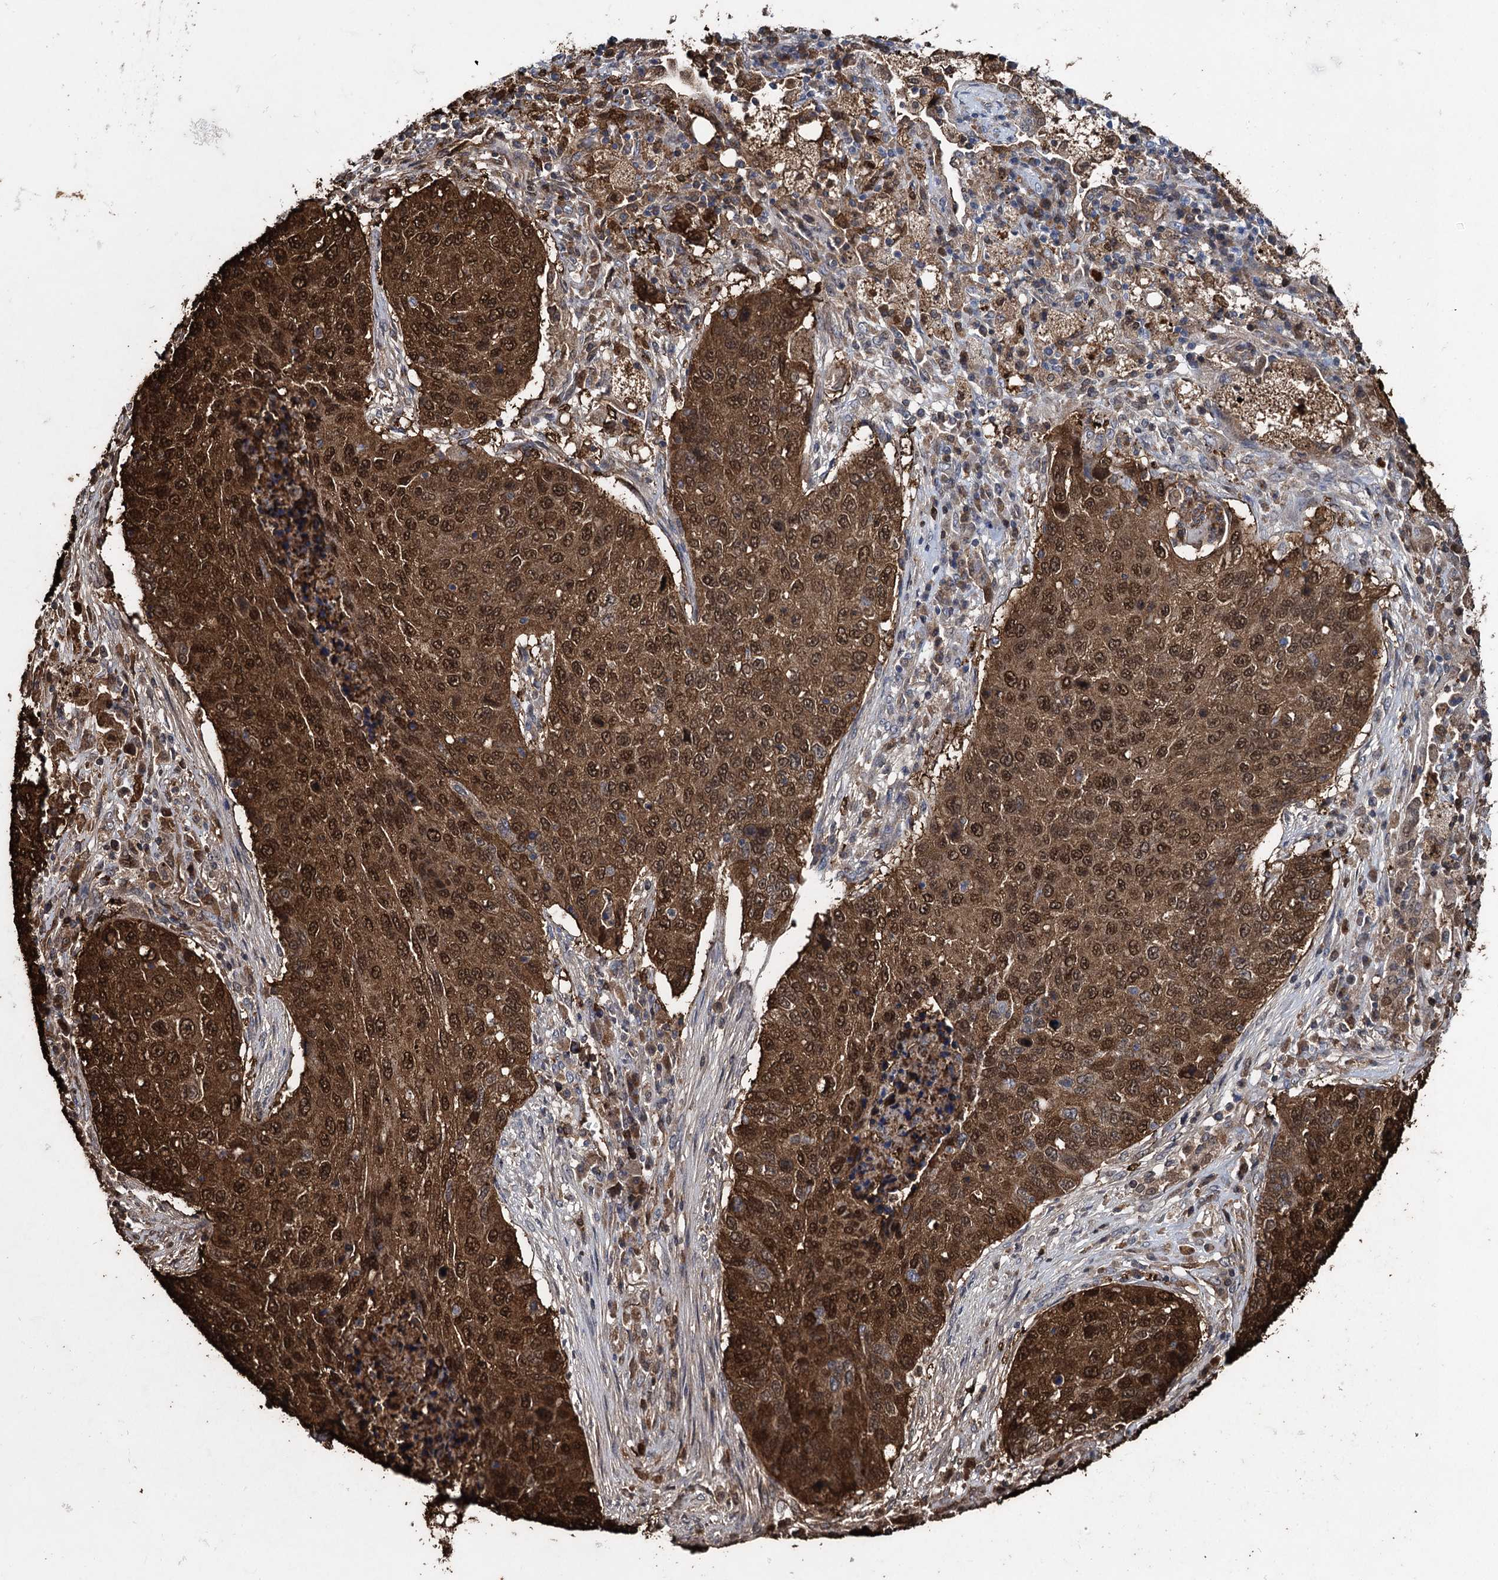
{"staining": {"intensity": "strong", "quantity": ">75%", "location": "cytoplasmic/membranous,nuclear"}, "tissue": "lung cancer", "cell_type": "Tumor cells", "image_type": "cancer", "snomed": [{"axis": "morphology", "description": "Squamous cell carcinoma, NOS"}, {"axis": "topography", "description": "Lung"}], "caption": "This image shows immunohistochemistry (IHC) staining of human squamous cell carcinoma (lung), with high strong cytoplasmic/membranous and nuclear staining in approximately >75% of tumor cells.", "gene": "FABP5", "patient": {"sex": "female", "age": 63}}